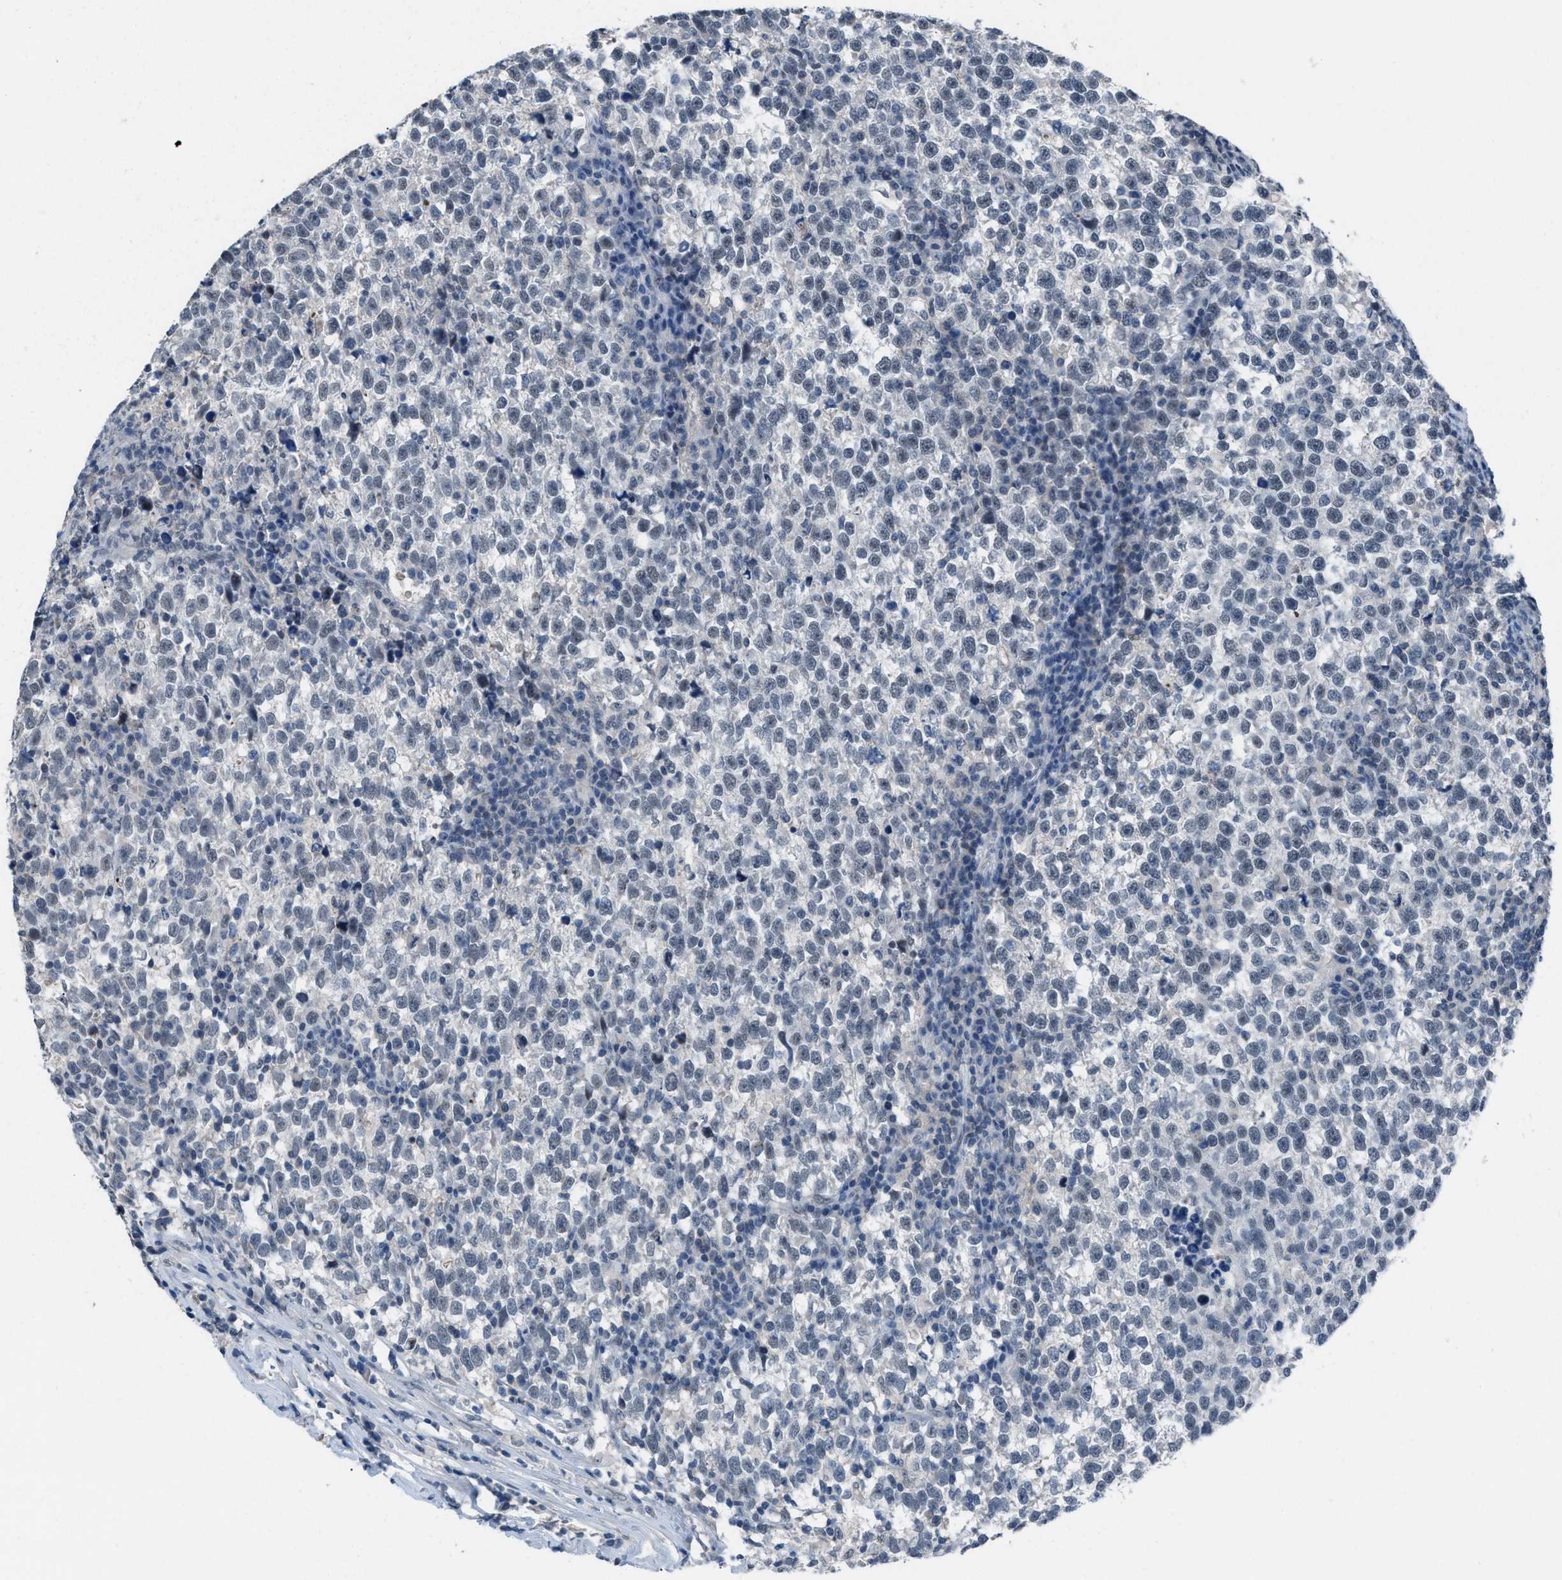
{"staining": {"intensity": "negative", "quantity": "none", "location": "none"}, "tissue": "testis cancer", "cell_type": "Tumor cells", "image_type": "cancer", "snomed": [{"axis": "morphology", "description": "Normal tissue, NOS"}, {"axis": "morphology", "description": "Seminoma, NOS"}, {"axis": "topography", "description": "Testis"}], "caption": "IHC of human seminoma (testis) exhibits no staining in tumor cells. (IHC, brightfield microscopy, high magnification).", "gene": "ANAPC11", "patient": {"sex": "male", "age": 43}}